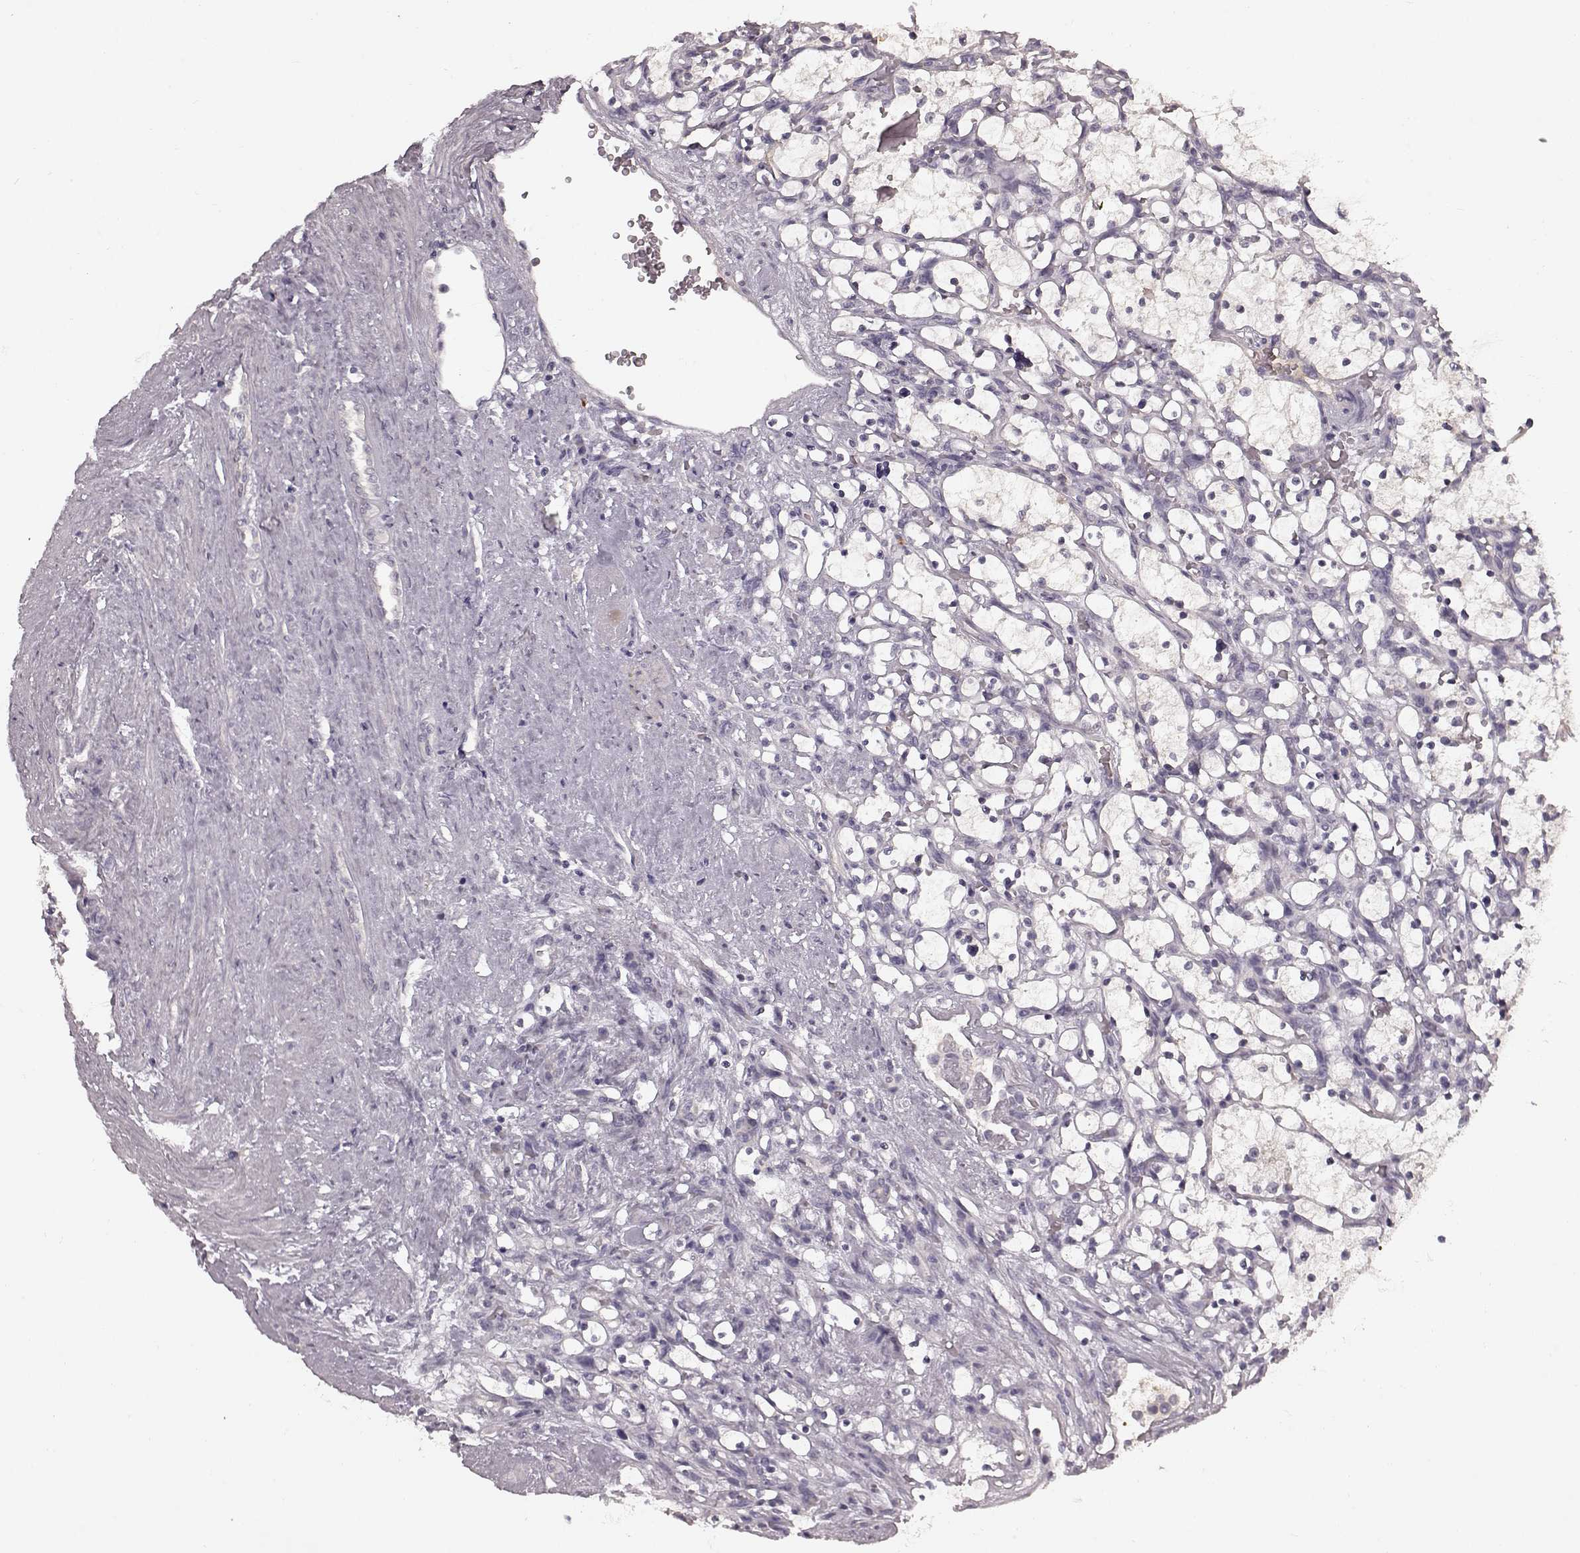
{"staining": {"intensity": "negative", "quantity": "none", "location": "none"}, "tissue": "renal cancer", "cell_type": "Tumor cells", "image_type": "cancer", "snomed": [{"axis": "morphology", "description": "Adenocarcinoma, NOS"}, {"axis": "topography", "description": "Kidney"}], "caption": "Immunohistochemistry (IHC) of human renal adenocarcinoma demonstrates no expression in tumor cells.", "gene": "SLC22A18", "patient": {"sex": "female", "age": 69}}